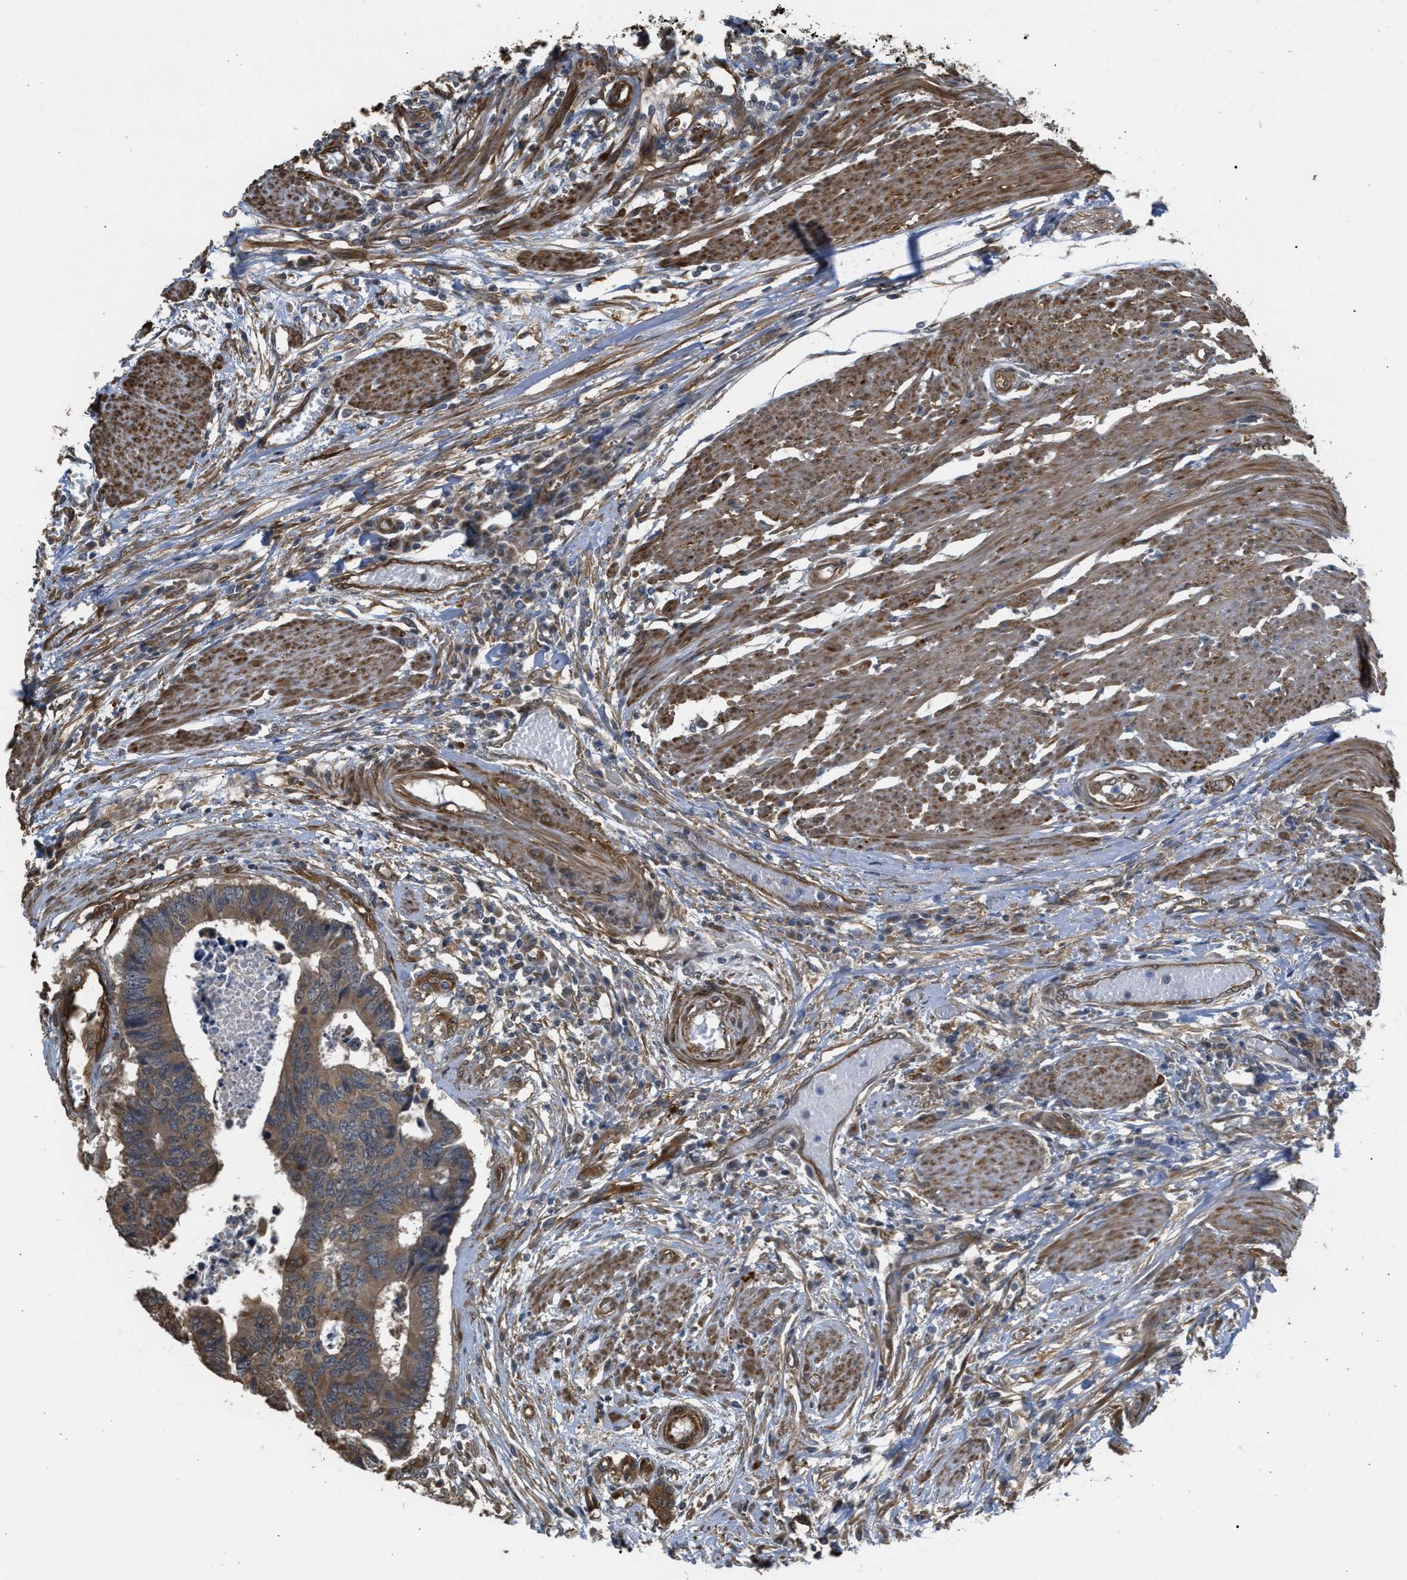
{"staining": {"intensity": "moderate", "quantity": ">75%", "location": "cytoplasmic/membranous"}, "tissue": "colorectal cancer", "cell_type": "Tumor cells", "image_type": "cancer", "snomed": [{"axis": "morphology", "description": "Adenocarcinoma, NOS"}, {"axis": "topography", "description": "Rectum"}], "caption": "Colorectal cancer stained with IHC shows moderate cytoplasmic/membranous staining in about >75% of tumor cells. (DAB (3,3'-diaminobenzidine) = brown stain, brightfield microscopy at high magnification).", "gene": "BAG3", "patient": {"sex": "male", "age": 84}}